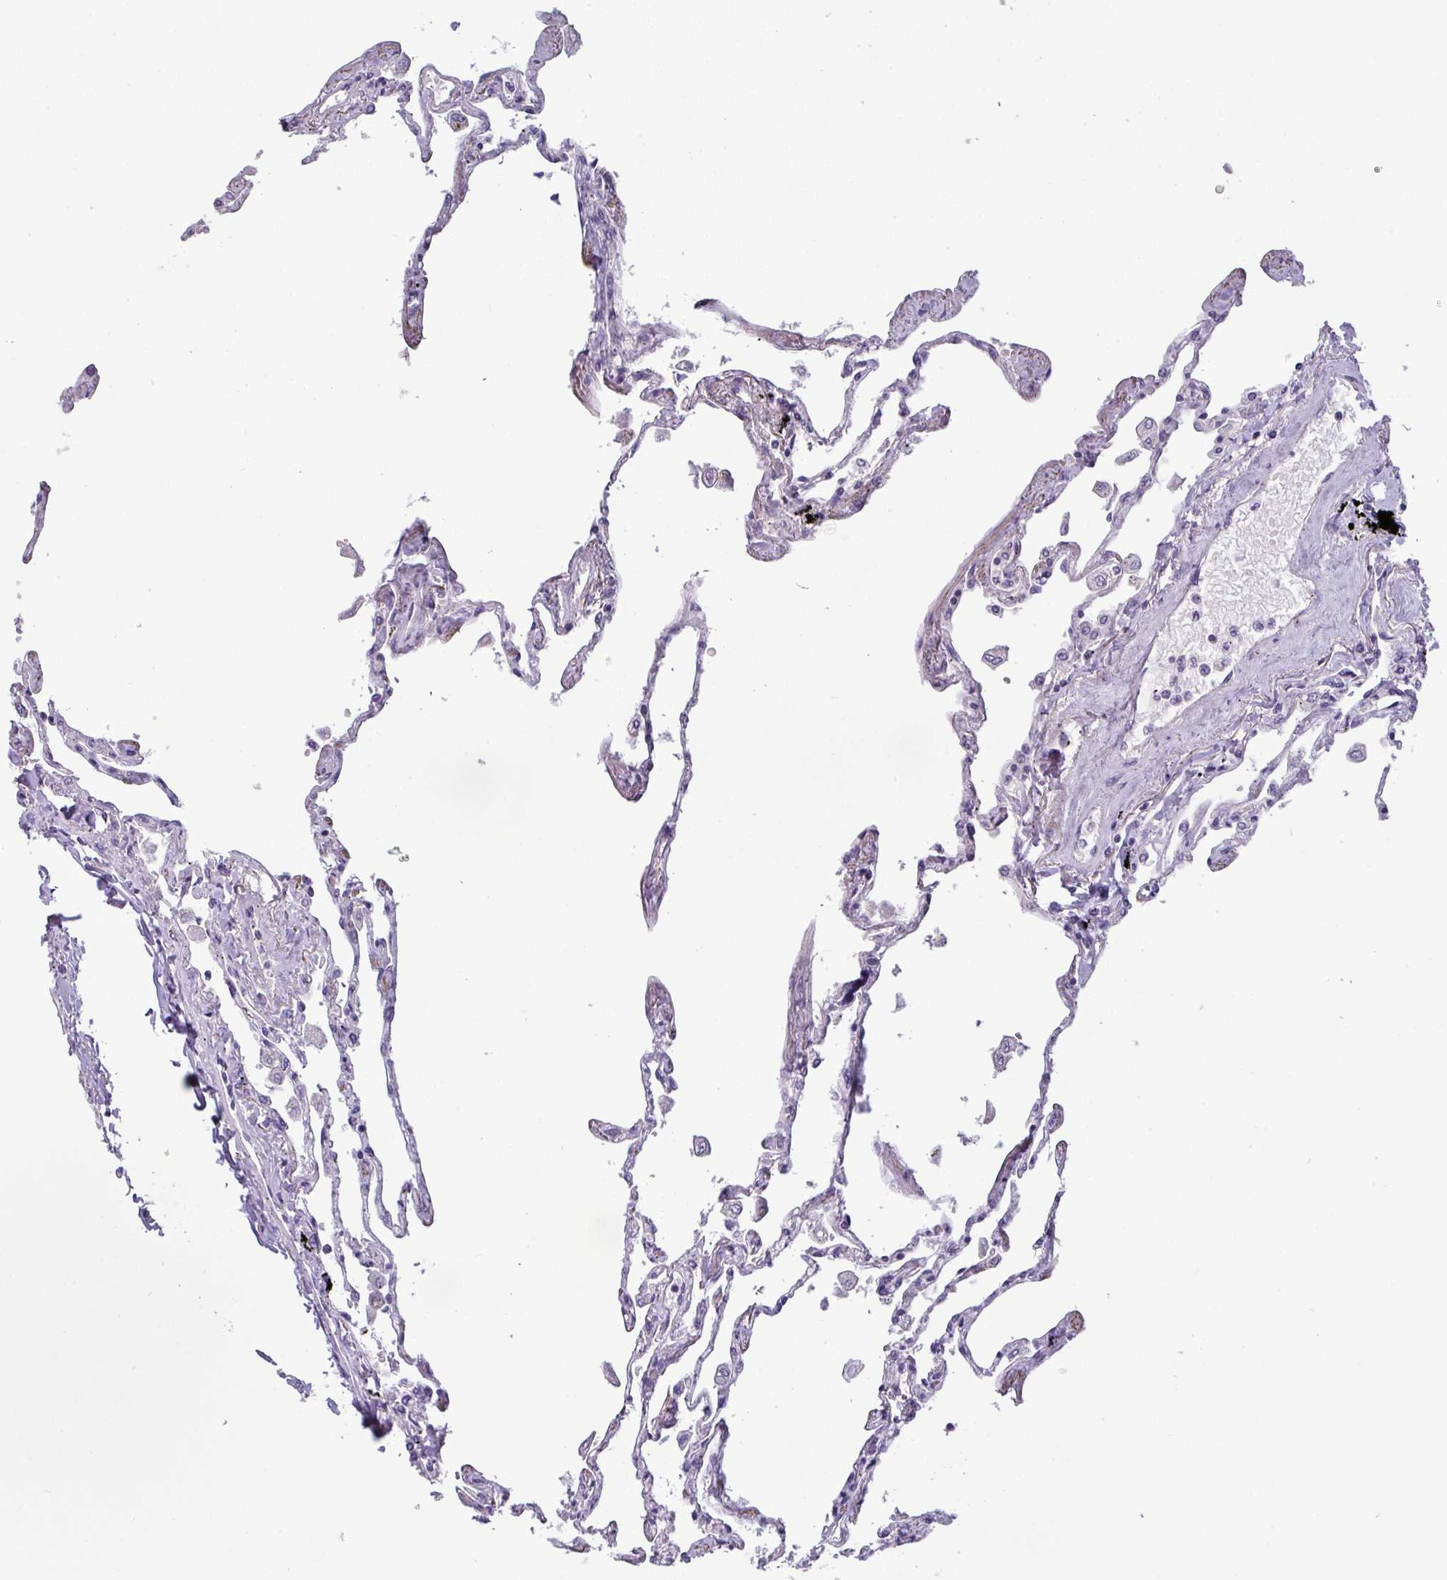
{"staining": {"intensity": "negative", "quantity": "none", "location": "none"}, "tissue": "lung", "cell_type": "Alveolar cells", "image_type": "normal", "snomed": [{"axis": "morphology", "description": "Normal tissue, NOS"}, {"axis": "topography", "description": "Lung"}], "caption": "DAB (3,3'-diaminobenzidine) immunohistochemical staining of benign lung exhibits no significant positivity in alveolar cells. (DAB immunohistochemistry with hematoxylin counter stain).", "gene": "STIMATE", "patient": {"sex": "female", "age": 67}}